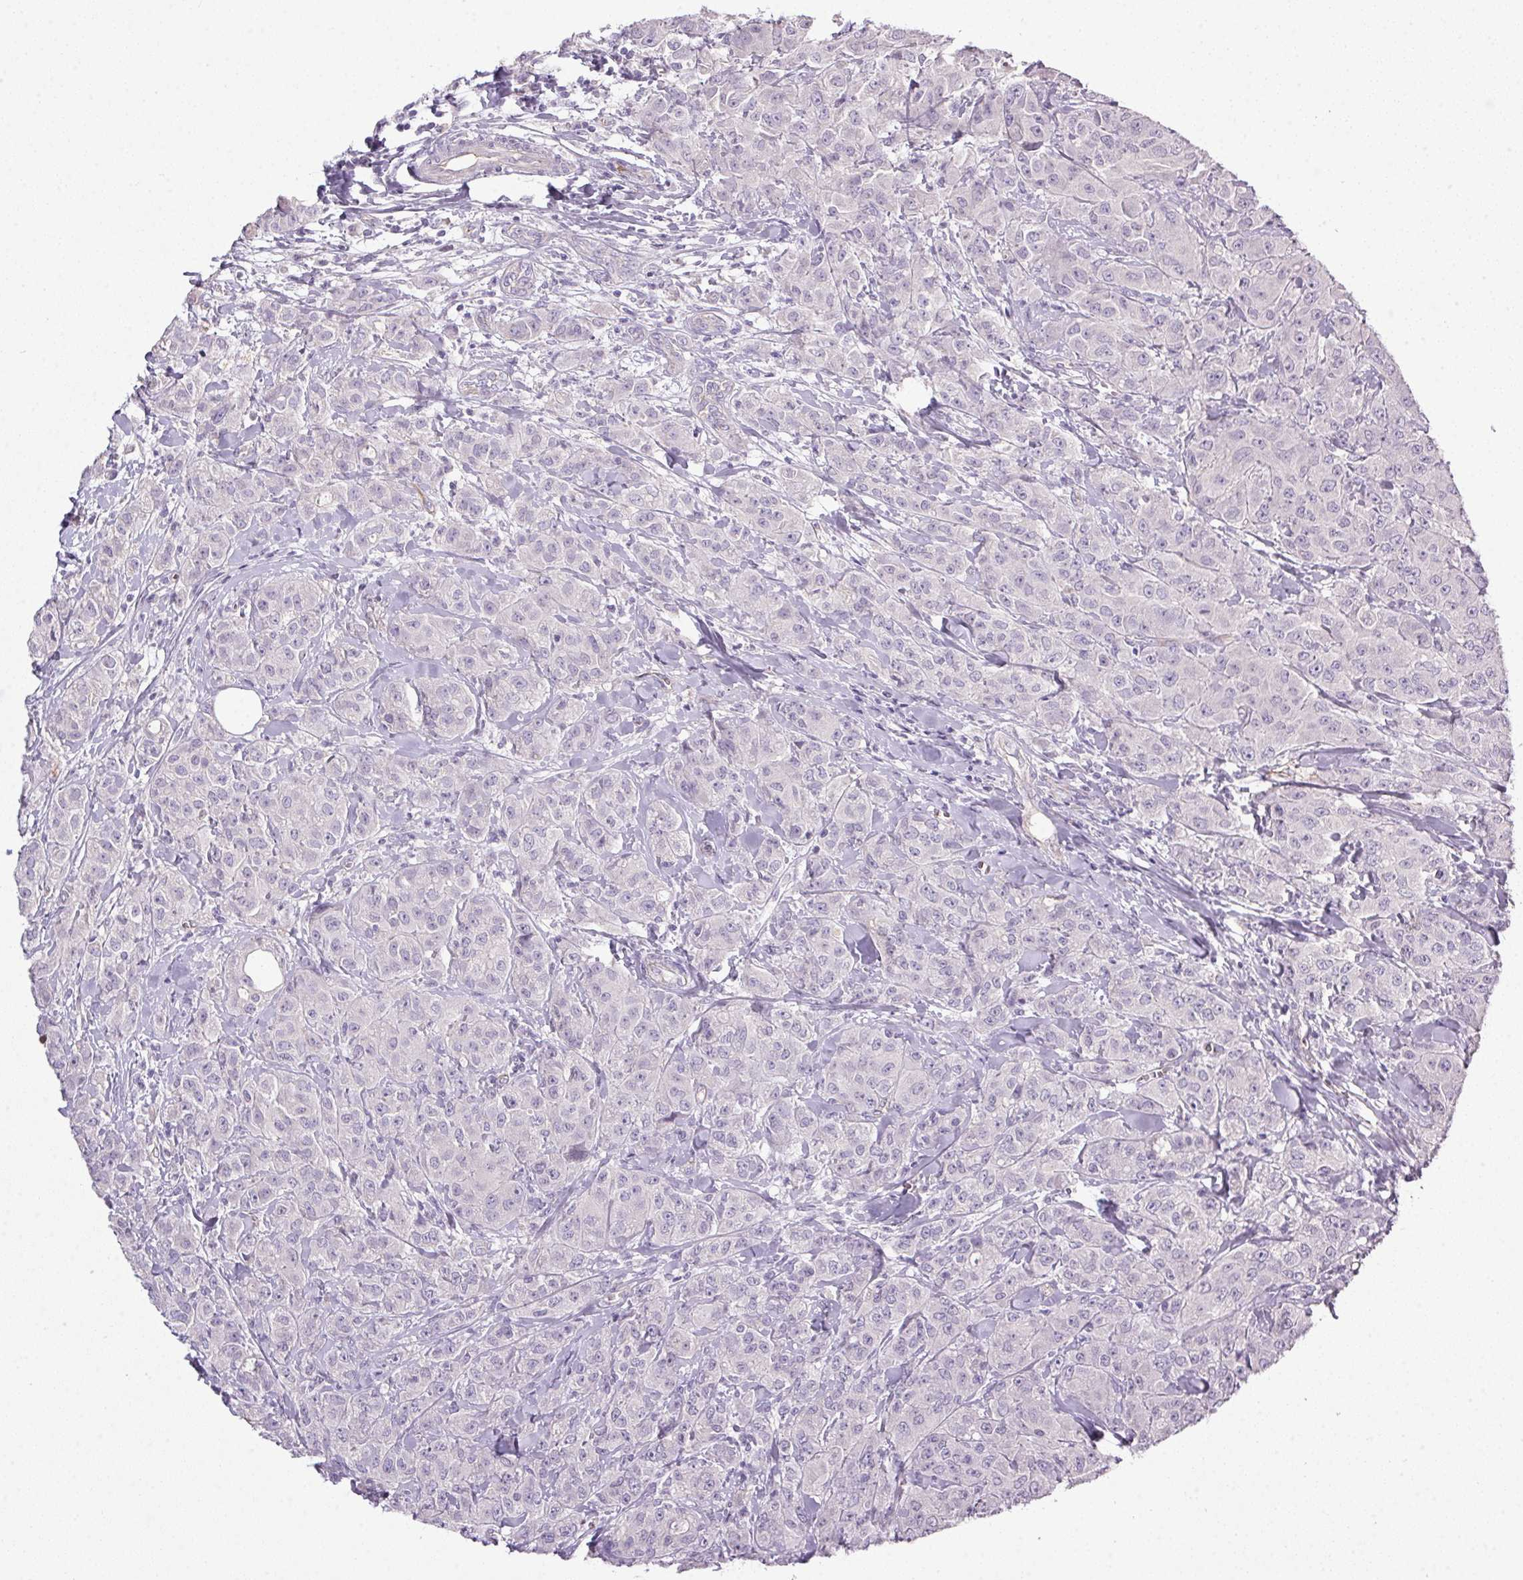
{"staining": {"intensity": "negative", "quantity": "none", "location": "none"}, "tissue": "breast cancer", "cell_type": "Tumor cells", "image_type": "cancer", "snomed": [{"axis": "morphology", "description": "Normal tissue, NOS"}, {"axis": "morphology", "description": "Duct carcinoma"}, {"axis": "topography", "description": "Breast"}], "caption": "Tumor cells are negative for brown protein staining in intraductal carcinoma (breast).", "gene": "APOC4", "patient": {"sex": "female", "age": 43}}